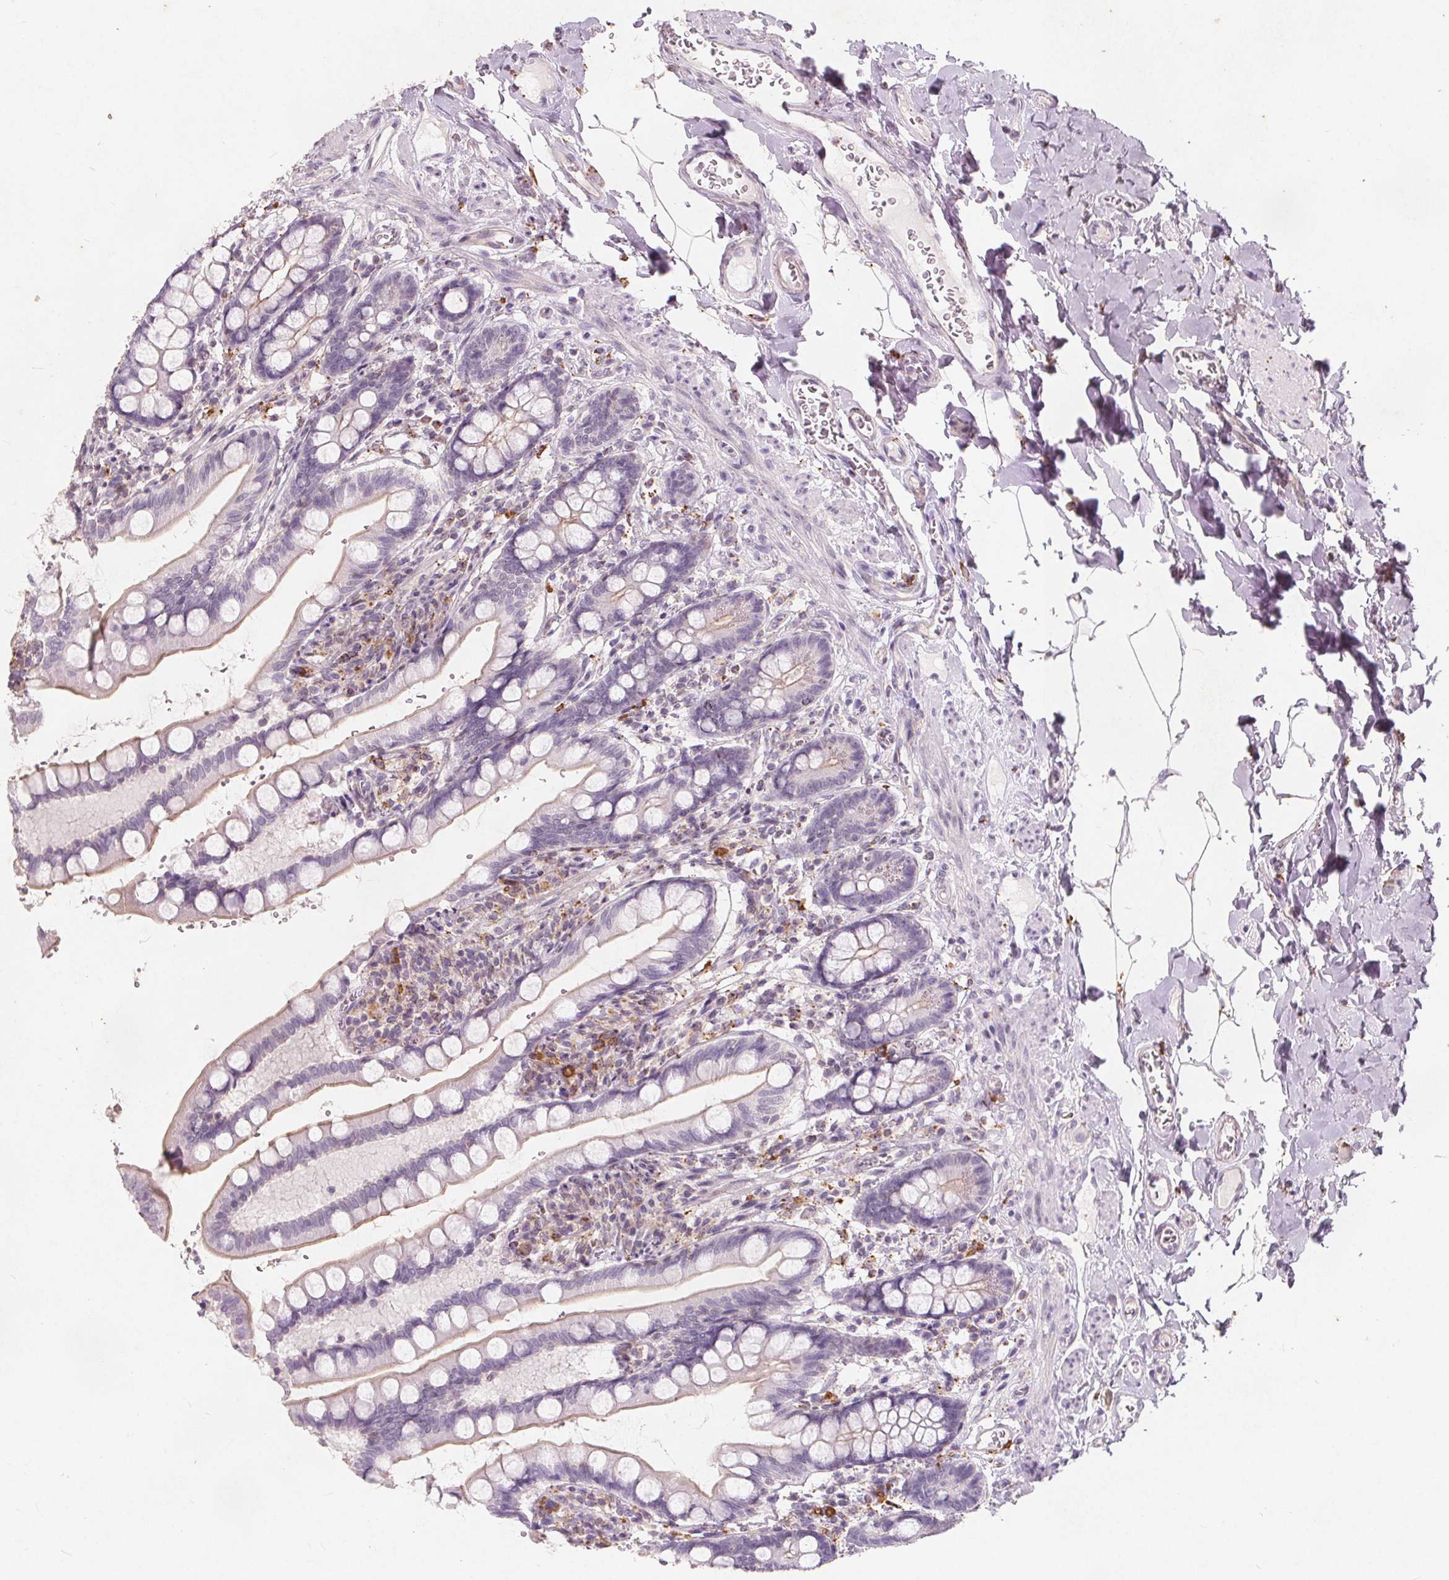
{"staining": {"intensity": "moderate", "quantity": "<25%", "location": "cytoplasmic/membranous"}, "tissue": "small intestine", "cell_type": "Glandular cells", "image_type": "normal", "snomed": [{"axis": "morphology", "description": "Normal tissue, NOS"}, {"axis": "topography", "description": "Small intestine"}], "caption": "Immunohistochemical staining of normal small intestine reveals low levels of moderate cytoplasmic/membranous staining in approximately <25% of glandular cells.", "gene": "C19orf84", "patient": {"sex": "female", "age": 56}}